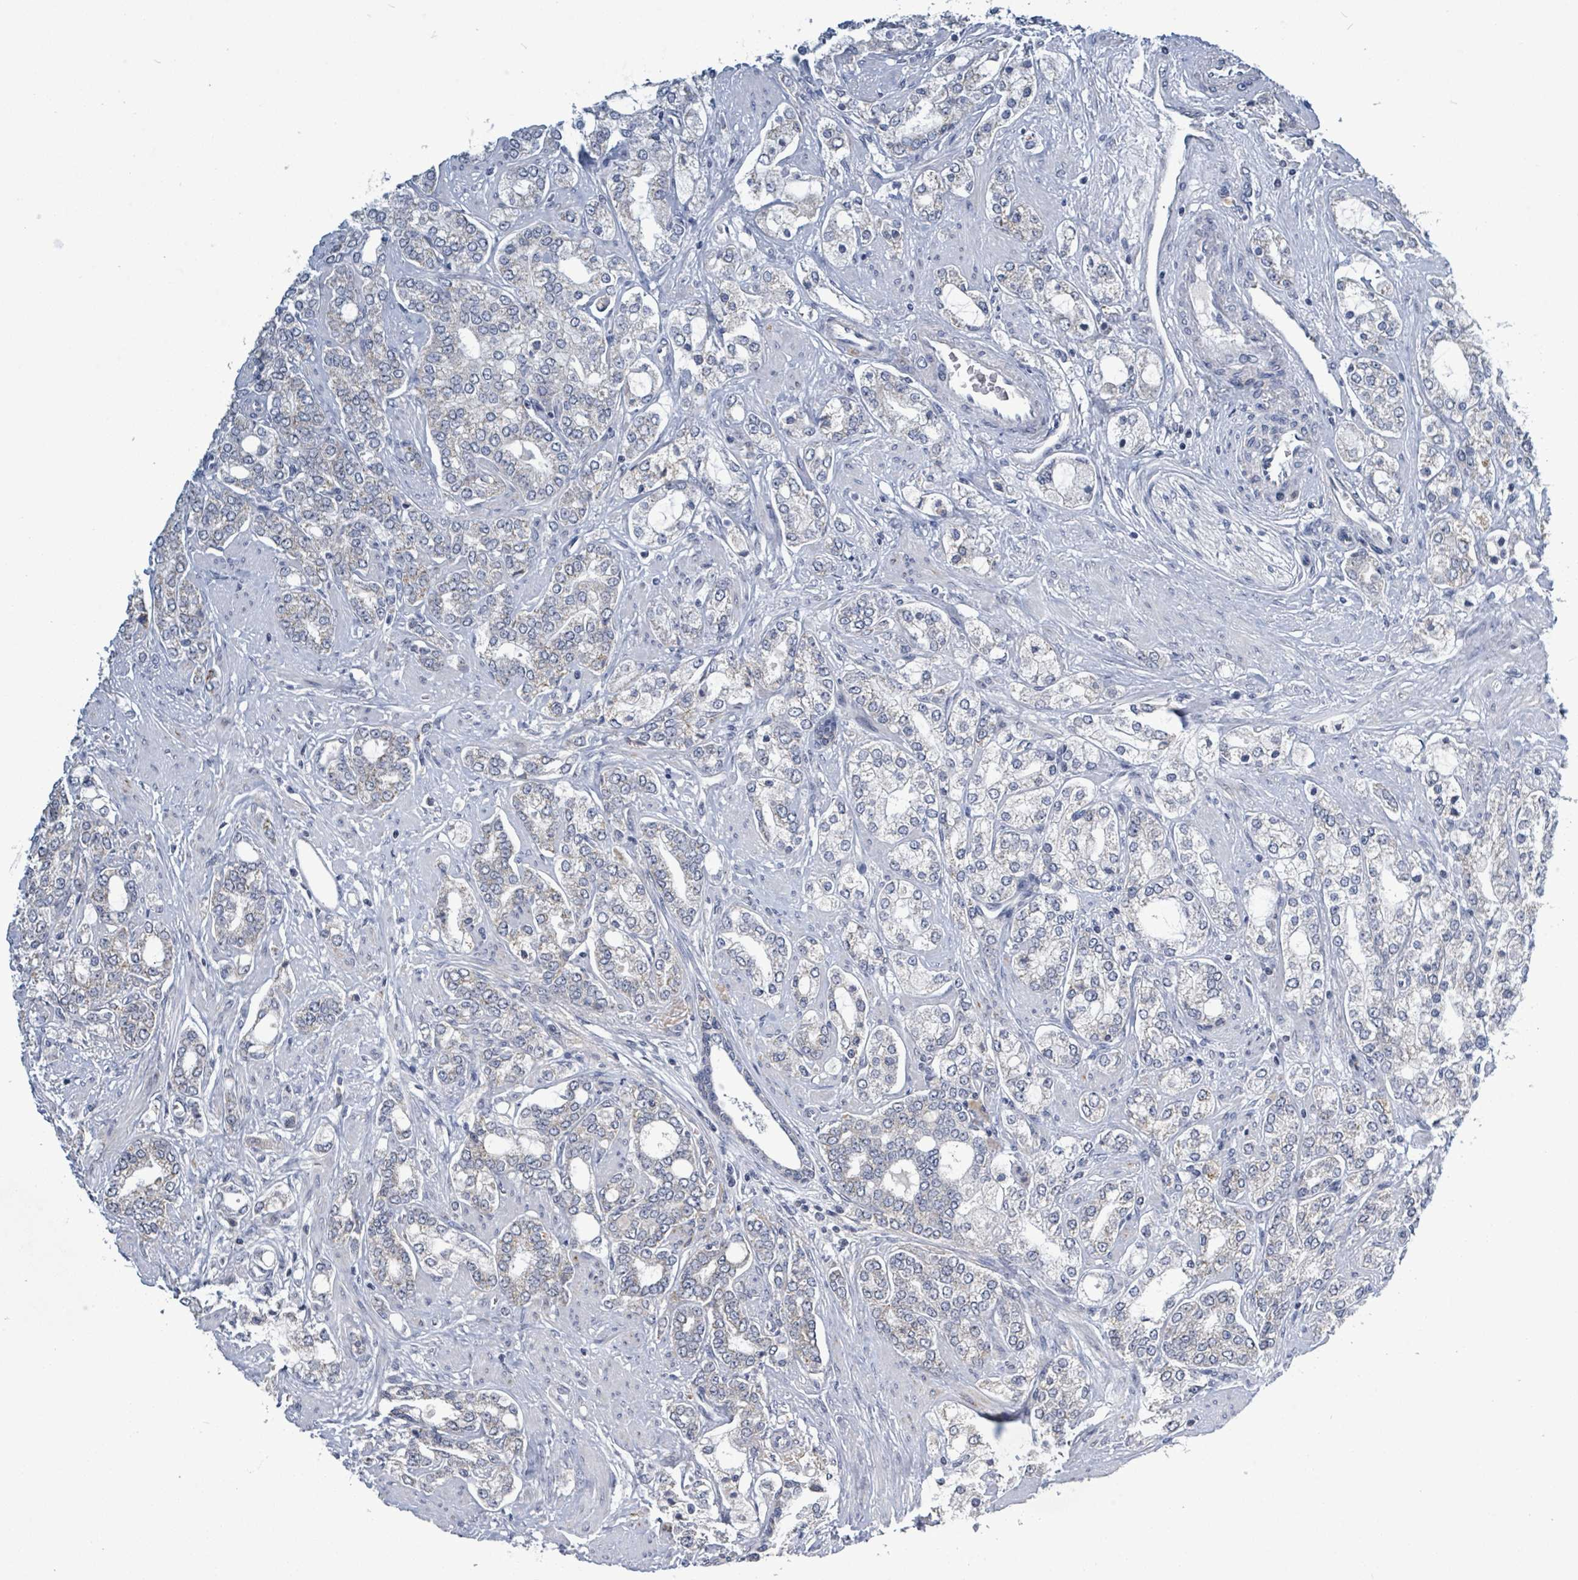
{"staining": {"intensity": "weak", "quantity": "<25%", "location": "cytoplasmic/membranous"}, "tissue": "prostate cancer", "cell_type": "Tumor cells", "image_type": "cancer", "snomed": [{"axis": "morphology", "description": "Adenocarcinoma, High grade"}, {"axis": "topography", "description": "Prostate"}], "caption": "This is an immunohistochemistry micrograph of prostate adenocarcinoma (high-grade). There is no positivity in tumor cells.", "gene": "COQ10B", "patient": {"sex": "male", "age": 64}}